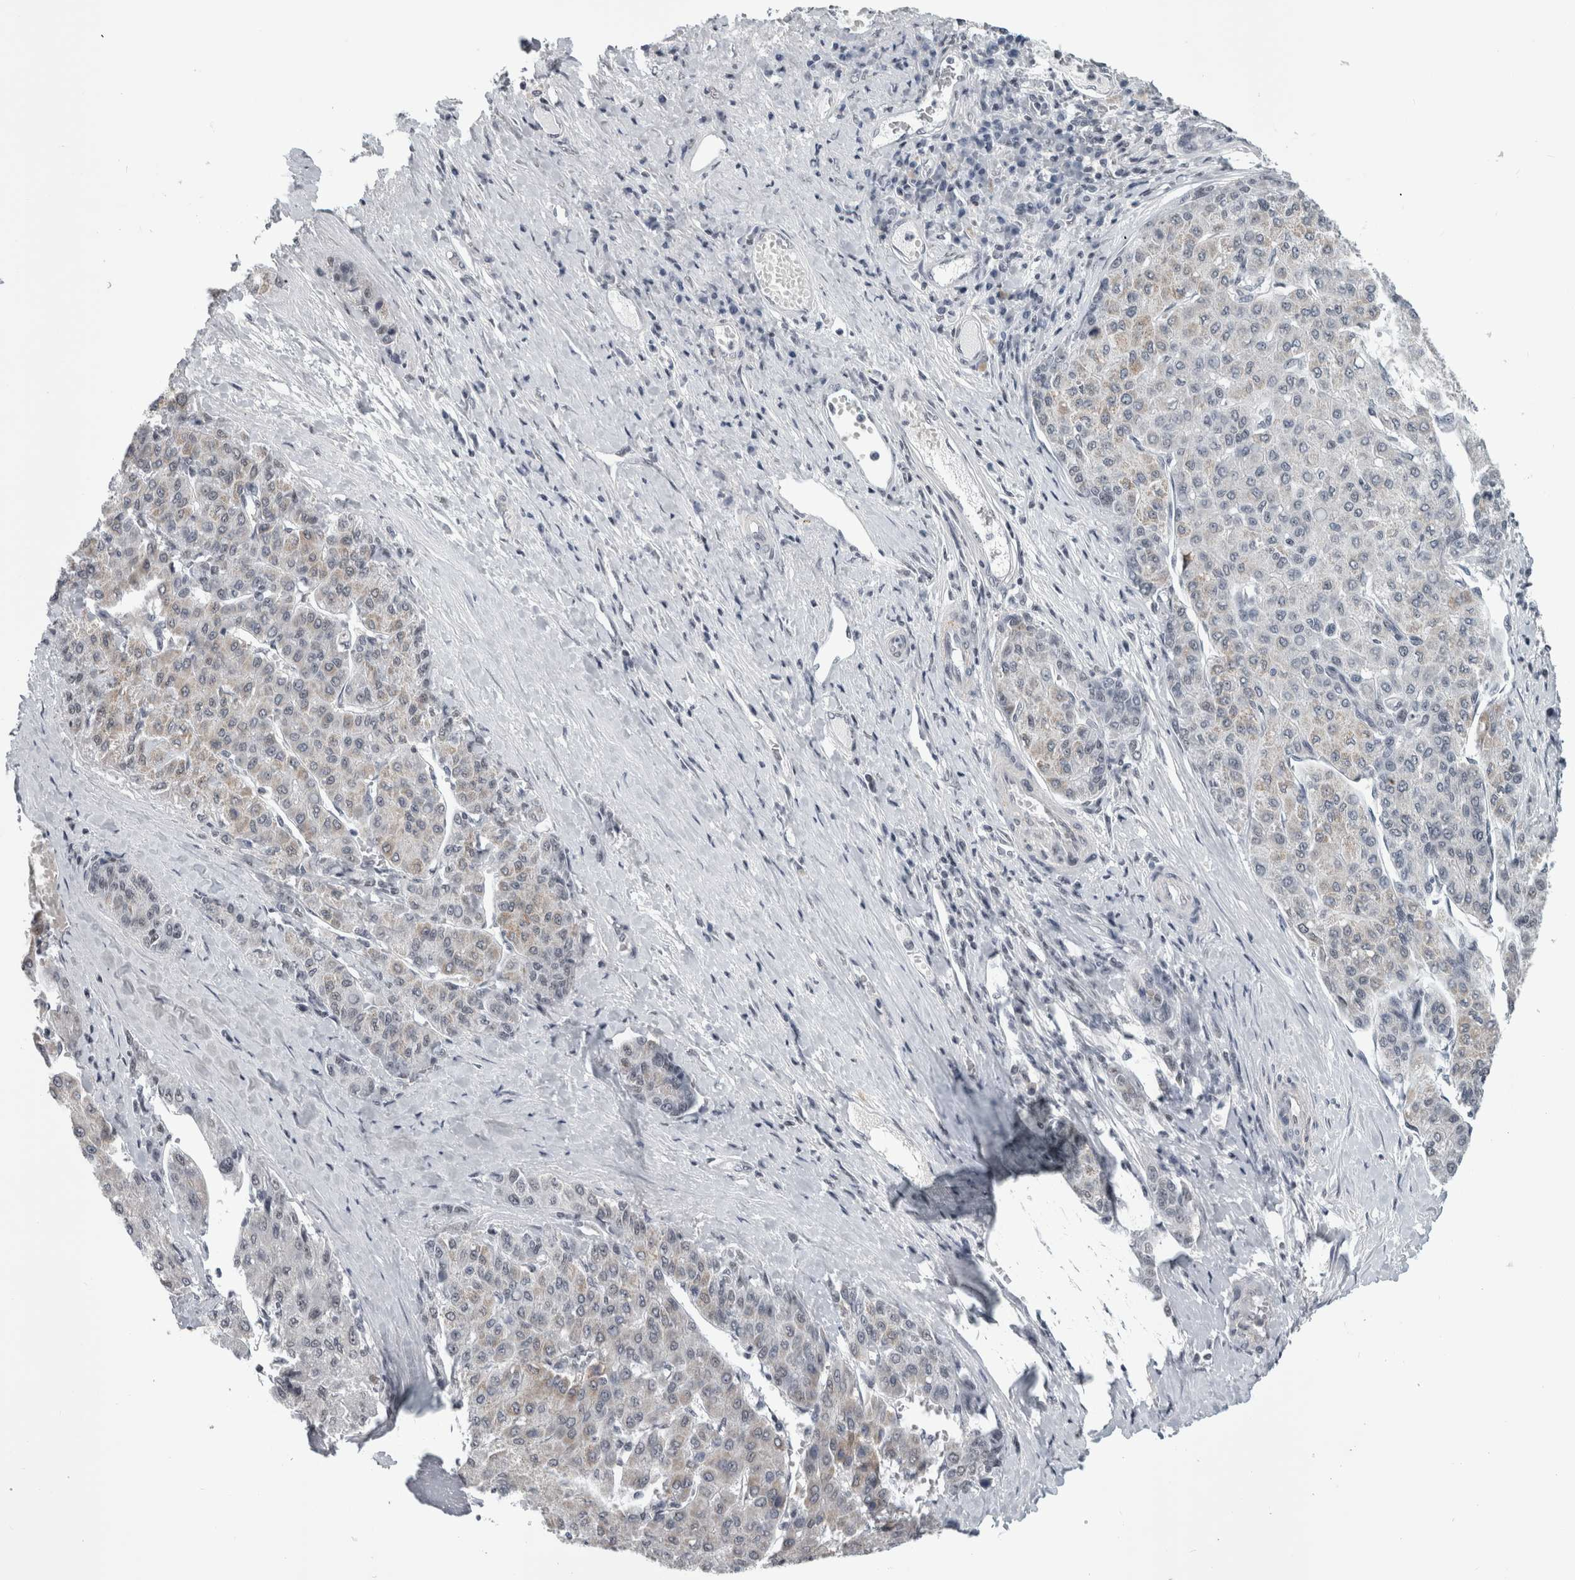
{"staining": {"intensity": "weak", "quantity": "<25%", "location": "cytoplasmic/membranous"}, "tissue": "liver cancer", "cell_type": "Tumor cells", "image_type": "cancer", "snomed": [{"axis": "morphology", "description": "Carcinoma, Hepatocellular, NOS"}, {"axis": "topography", "description": "Liver"}], "caption": "Tumor cells are negative for brown protein staining in hepatocellular carcinoma (liver).", "gene": "ARID4B", "patient": {"sex": "male", "age": 65}}